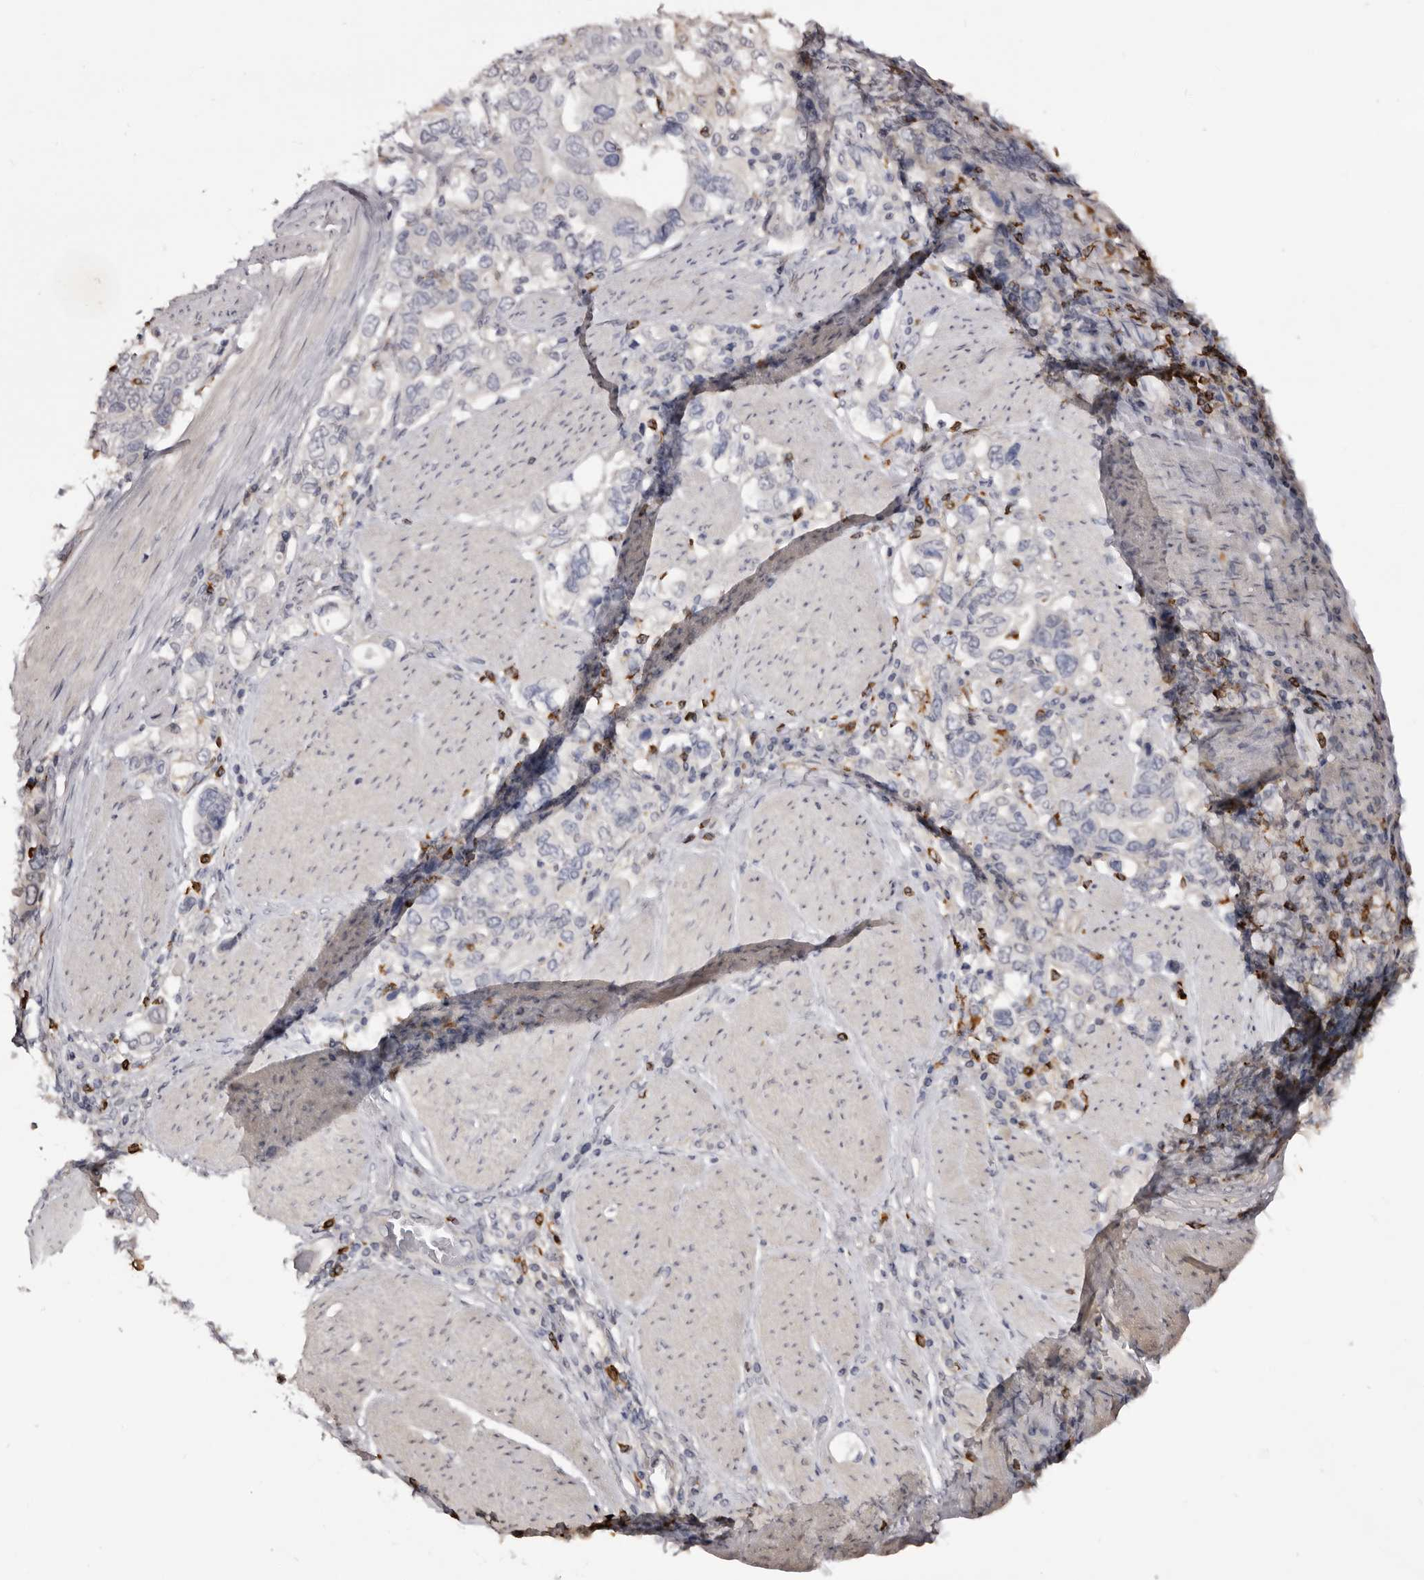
{"staining": {"intensity": "negative", "quantity": "none", "location": "none"}, "tissue": "stomach cancer", "cell_type": "Tumor cells", "image_type": "cancer", "snomed": [{"axis": "morphology", "description": "Adenocarcinoma, NOS"}, {"axis": "topography", "description": "Stomach, upper"}], "caption": "There is no significant staining in tumor cells of stomach cancer (adenocarcinoma). The staining is performed using DAB (3,3'-diaminobenzidine) brown chromogen with nuclei counter-stained in using hematoxylin.", "gene": "TNNI1", "patient": {"sex": "male", "age": 62}}